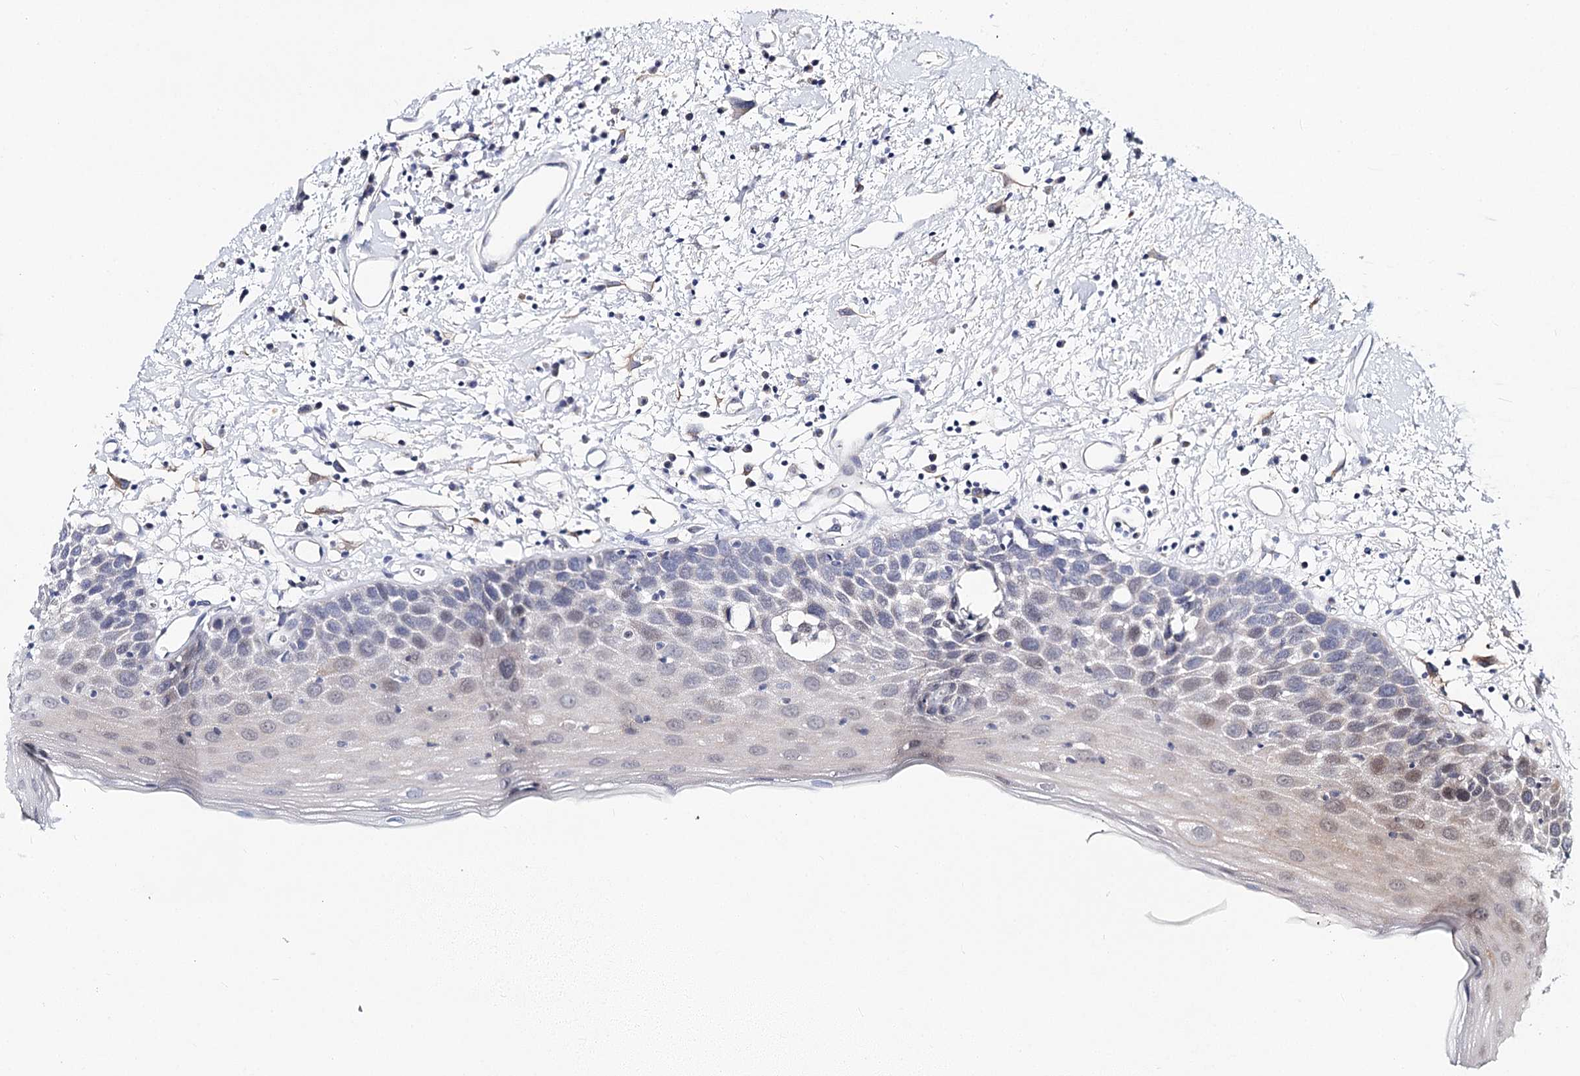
{"staining": {"intensity": "weak", "quantity": "<25%", "location": "nuclear"}, "tissue": "oral mucosa", "cell_type": "Squamous epithelial cells", "image_type": "normal", "snomed": [{"axis": "morphology", "description": "Normal tissue, NOS"}, {"axis": "topography", "description": "Oral tissue"}], "caption": "Immunohistochemistry (IHC) of benign oral mucosa shows no positivity in squamous epithelial cells.", "gene": "TEX12", "patient": {"sex": "male", "age": 74}}